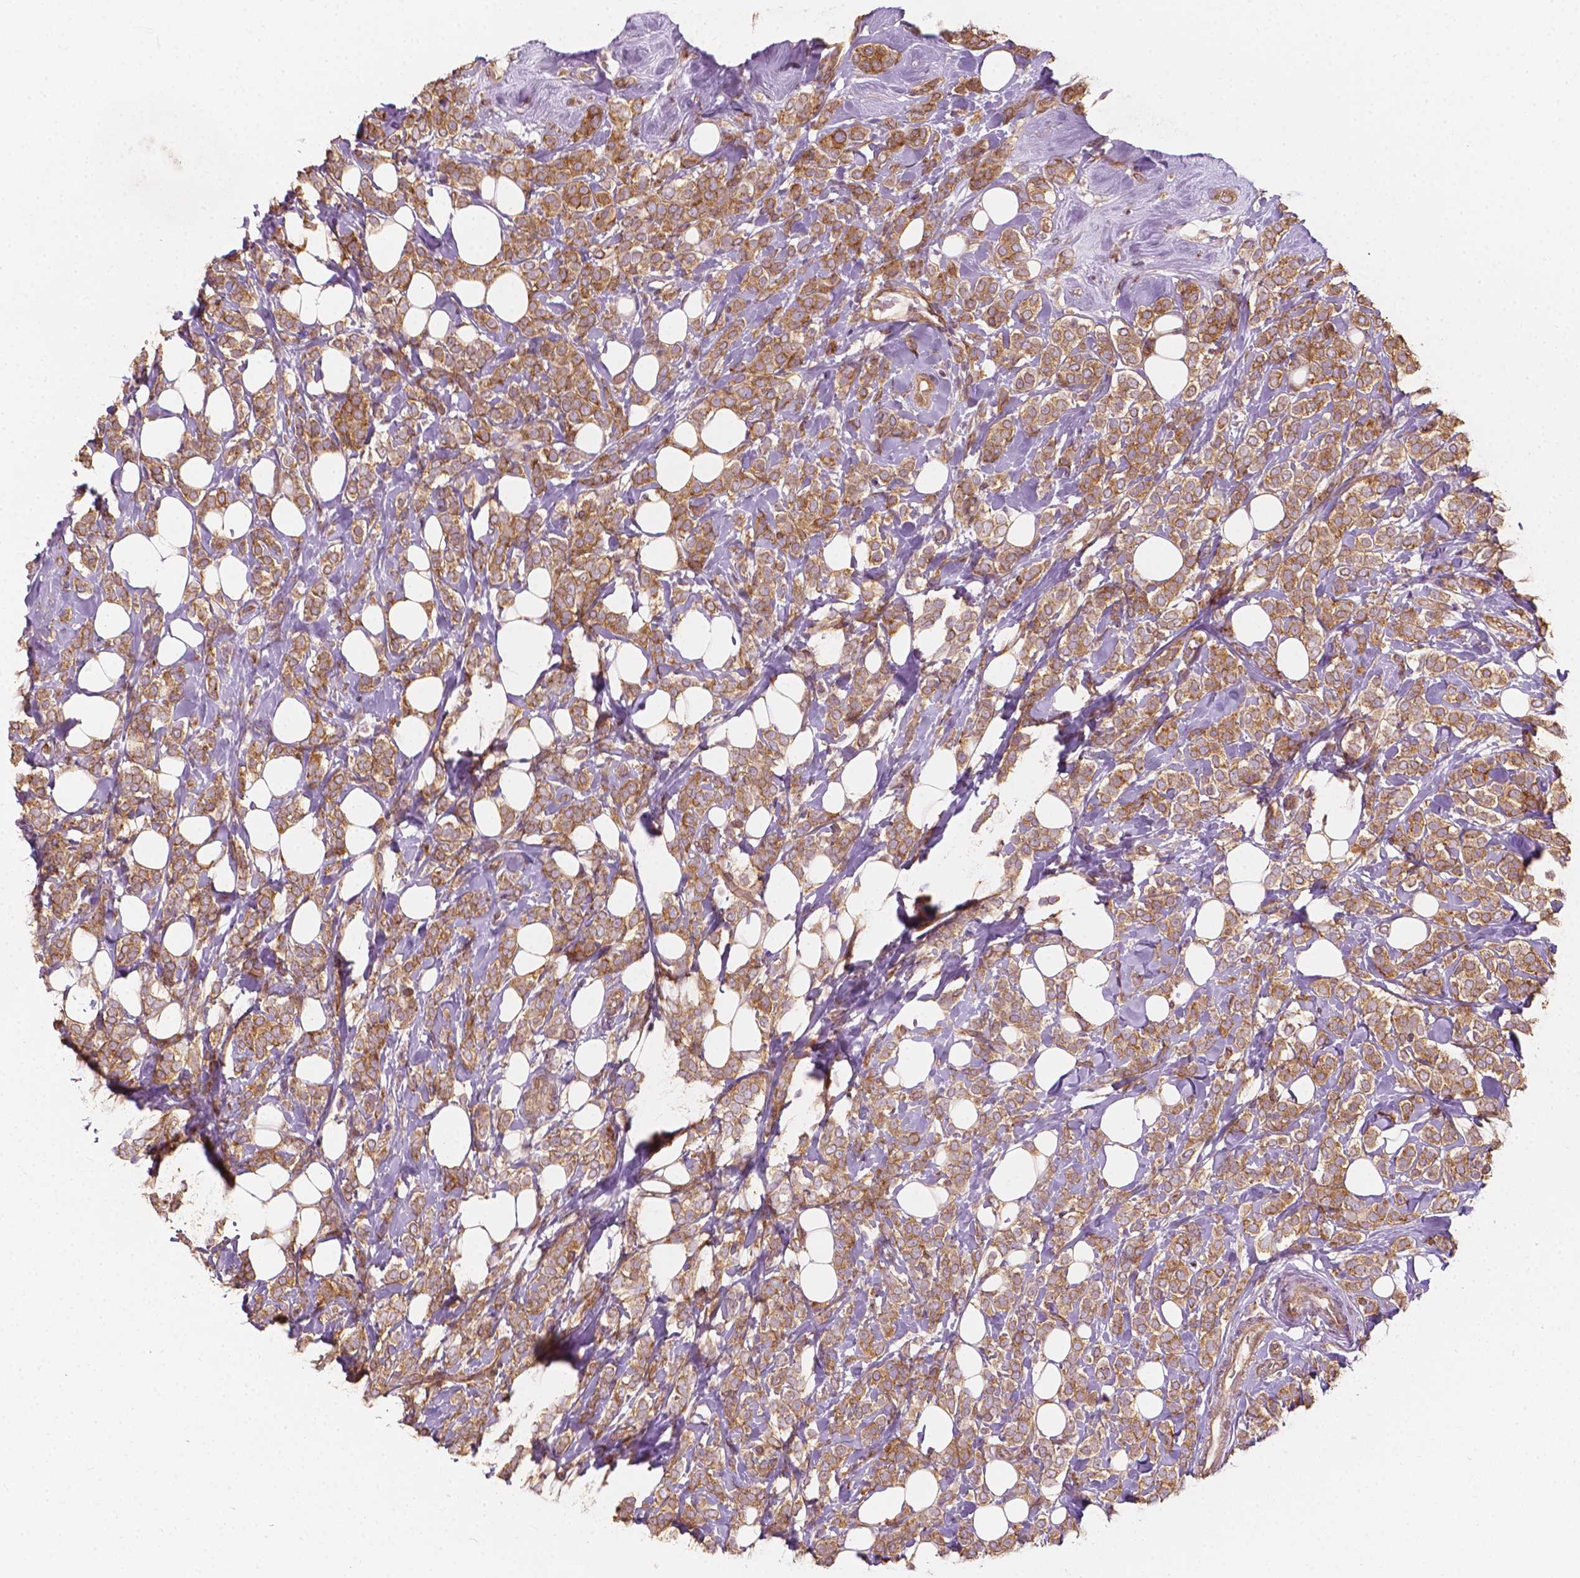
{"staining": {"intensity": "moderate", "quantity": ">75%", "location": "cytoplasmic/membranous"}, "tissue": "breast cancer", "cell_type": "Tumor cells", "image_type": "cancer", "snomed": [{"axis": "morphology", "description": "Lobular carcinoma"}, {"axis": "topography", "description": "Breast"}], "caption": "Breast cancer stained for a protein (brown) exhibits moderate cytoplasmic/membranous positive staining in about >75% of tumor cells.", "gene": "G3BP1", "patient": {"sex": "female", "age": 49}}